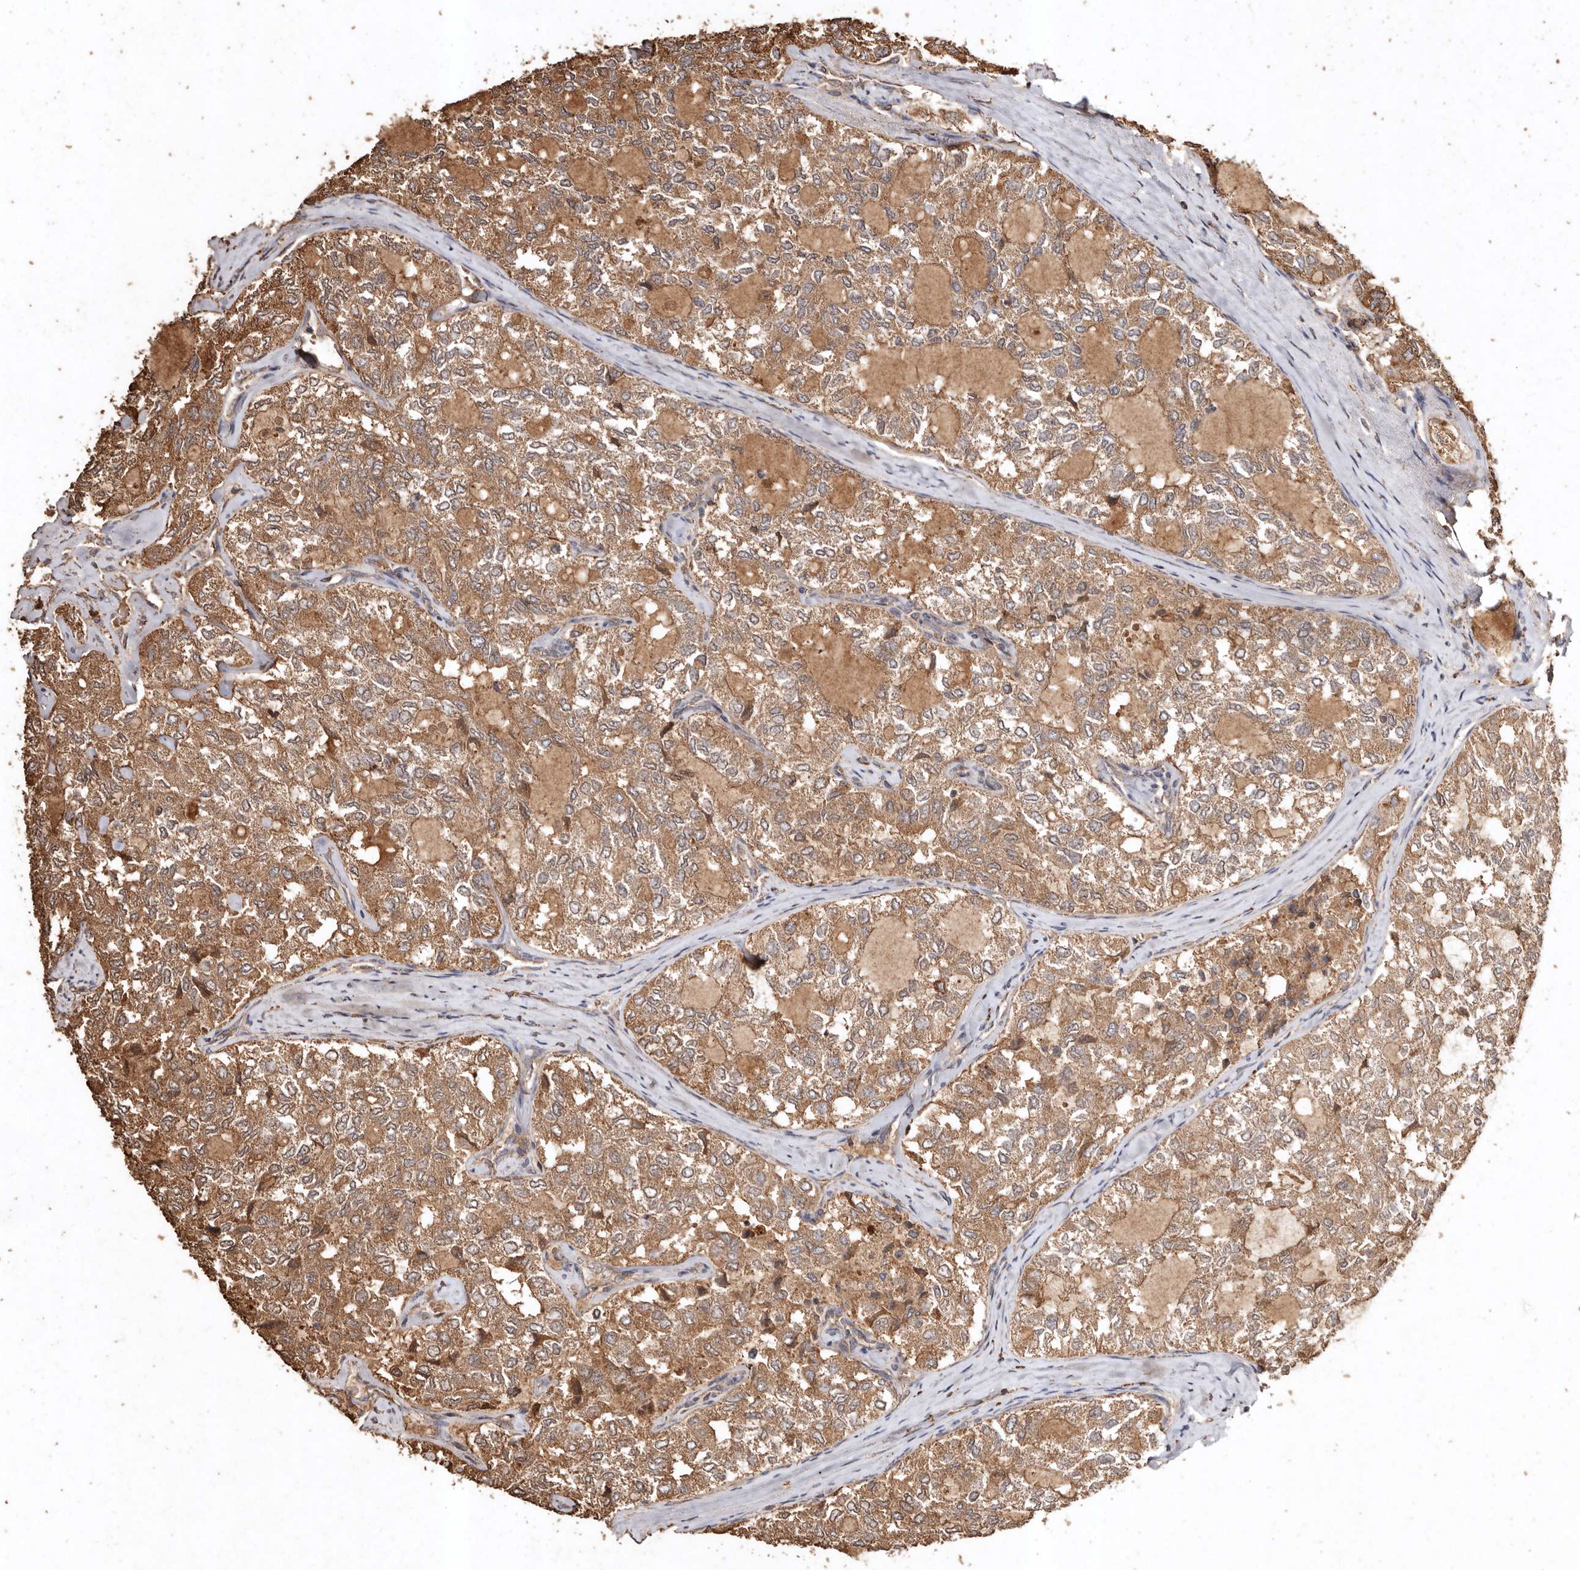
{"staining": {"intensity": "moderate", "quantity": ">75%", "location": "cytoplasmic/membranous"}, "tissue": "thyroid cancer", "cell_type": "Tumor cells", "image_type": "cancer", "snomed": [{"axis": "morphology", "description": "Follicular adenoma carcinoma, NOS"}, {"axis": "topography", "description": "Thyroid gland"}], "caption": "This is a micrograph of IHC staining of thyroid cancer, which shows moderate positivity in the cytoplasmic/membranous of tumor cells.", "gene": "FARS2", "patient": {"sex": "male", "age": 75}}